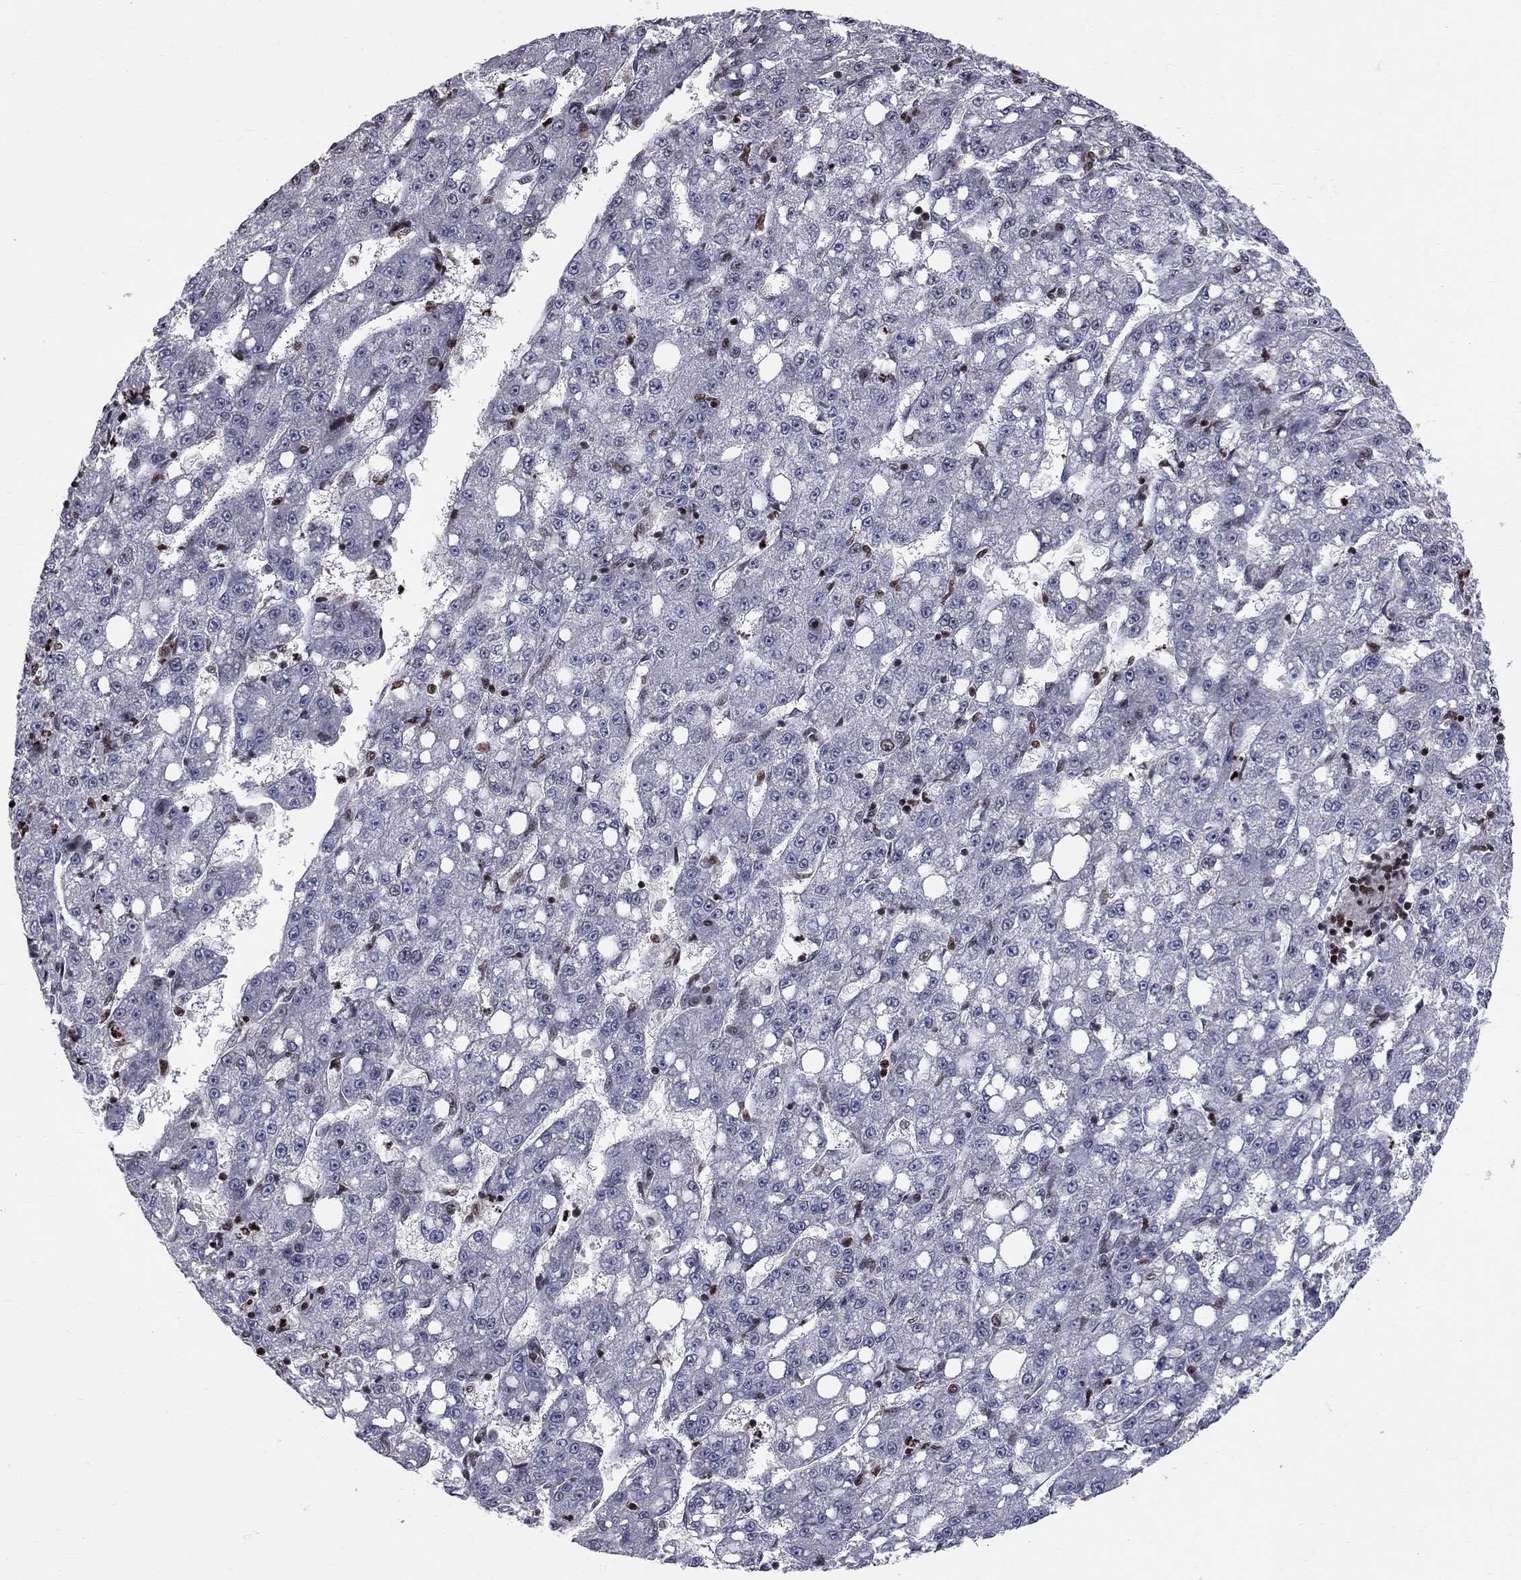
{"staining": {"intensity": "negative", "quantity": "none", "location": "none"}, "tissue": "liver cancer", "cell_type": "Tumor cells", "image_type": "cancer", "snomed": [{"axis": "morphology", "description": "Carcinoma, Hepatocellular, NOS"}, {"axis": "topography", "description": "Liver"}], "caption": "Tumor cells are negative for protein expression in human liver cancer.", "gene": "RNASEH2C", "patient": {"sex": "female", "age": 65}}